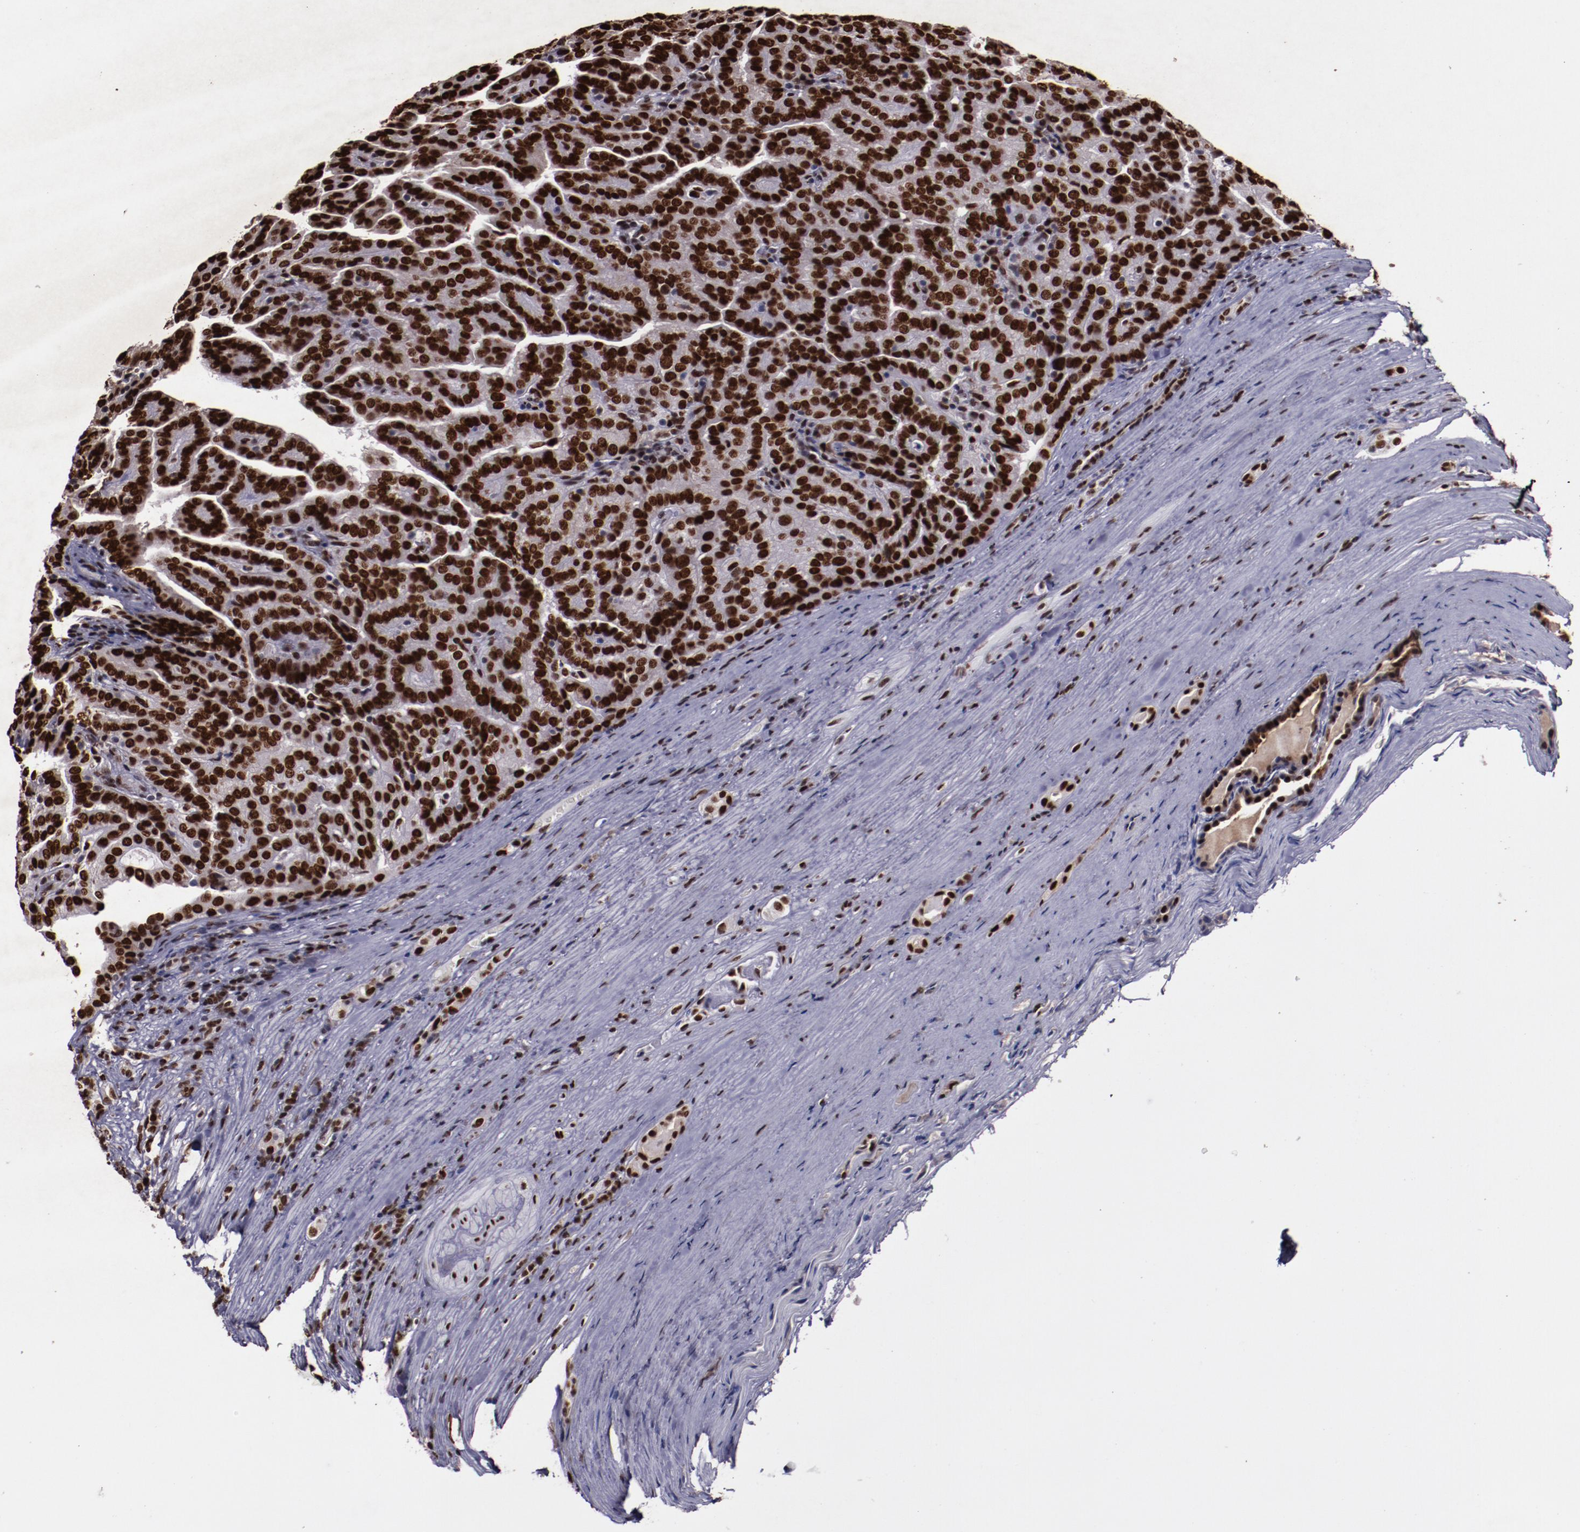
{"staining": {"intensity": "strong", "quantity": ">75%", "location": "nuclear"}, "tissue": "renal cancer", "cell_type": "Tumor cells", "image_type": "cancer", "snomed": [{"axis": "morphology", "description": "Adenocarcinoma, NOS"}, {"axis": "topography", "description": "Kidney"}], "caption": "Renal cancer (adenocarcinoma) tissue displays strong nuclear expression in approximately >75% of tumor cells", "gene": "APEX1", "patient": {"sex": "male", "age": 61}}